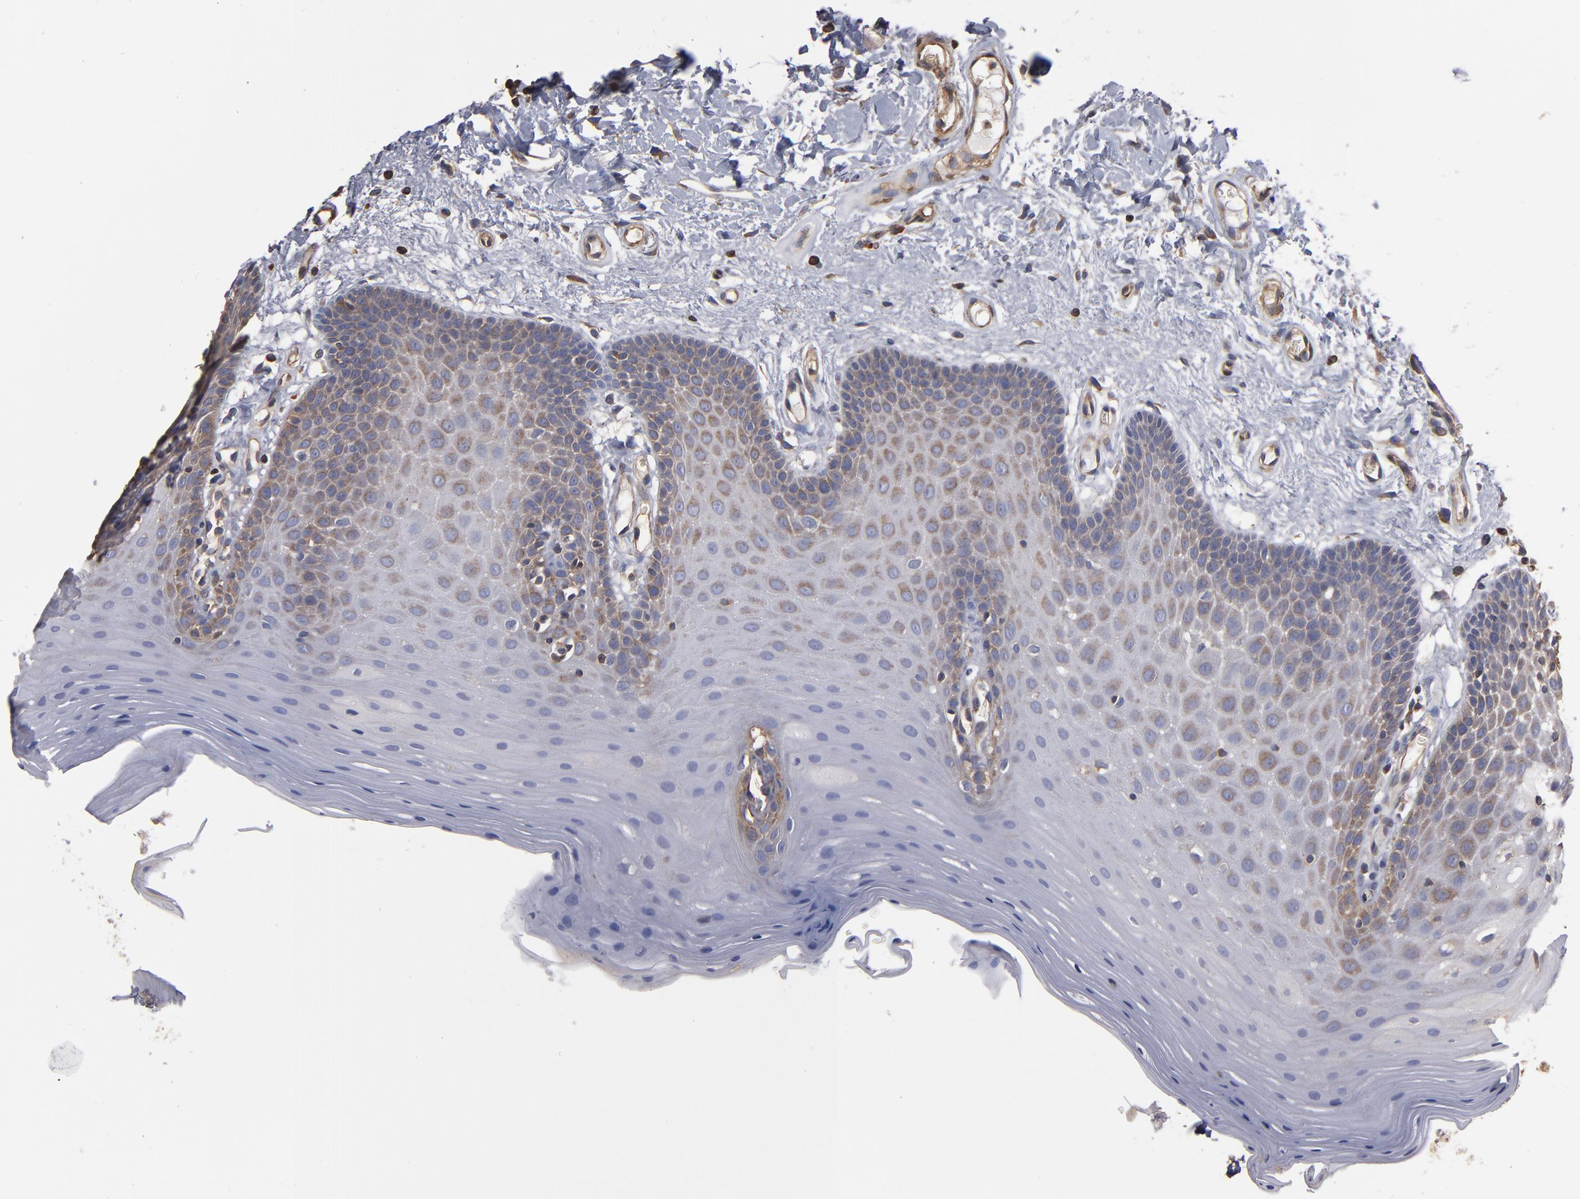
{"staining": {"intensity": "weak", "quantity": "<25%", "location": "cytoplasmic/membranous"}, "tissue": "oral mucosa", "cell_type": "Squamous epithelial cells", "image_type": "normal", "snomed": [{"axis": "morphology", "description": "Normal tissue, NOS"}, {"axis": "morphology", "description": "Squamous cell carcinoma, NOS"}, {"axis": "topography", "description": "Skeletal muscle"}, {"axis": "topography", "description": "Oral tissue"}, {"axis": "topography", "description": "Head-Neck"}], "caption": "The immunohistochemistry (IHC) histopathology image has no significant positivity in squamous epithelial cells of oral mucosa. The staining is performed using DAB (3,3'-diaminobenzidine) brown chromogen with nuclei counter-stained in using hematoxylin.", "gene": "ESYT2", "patient": {"sex": "male", "age": 71}}